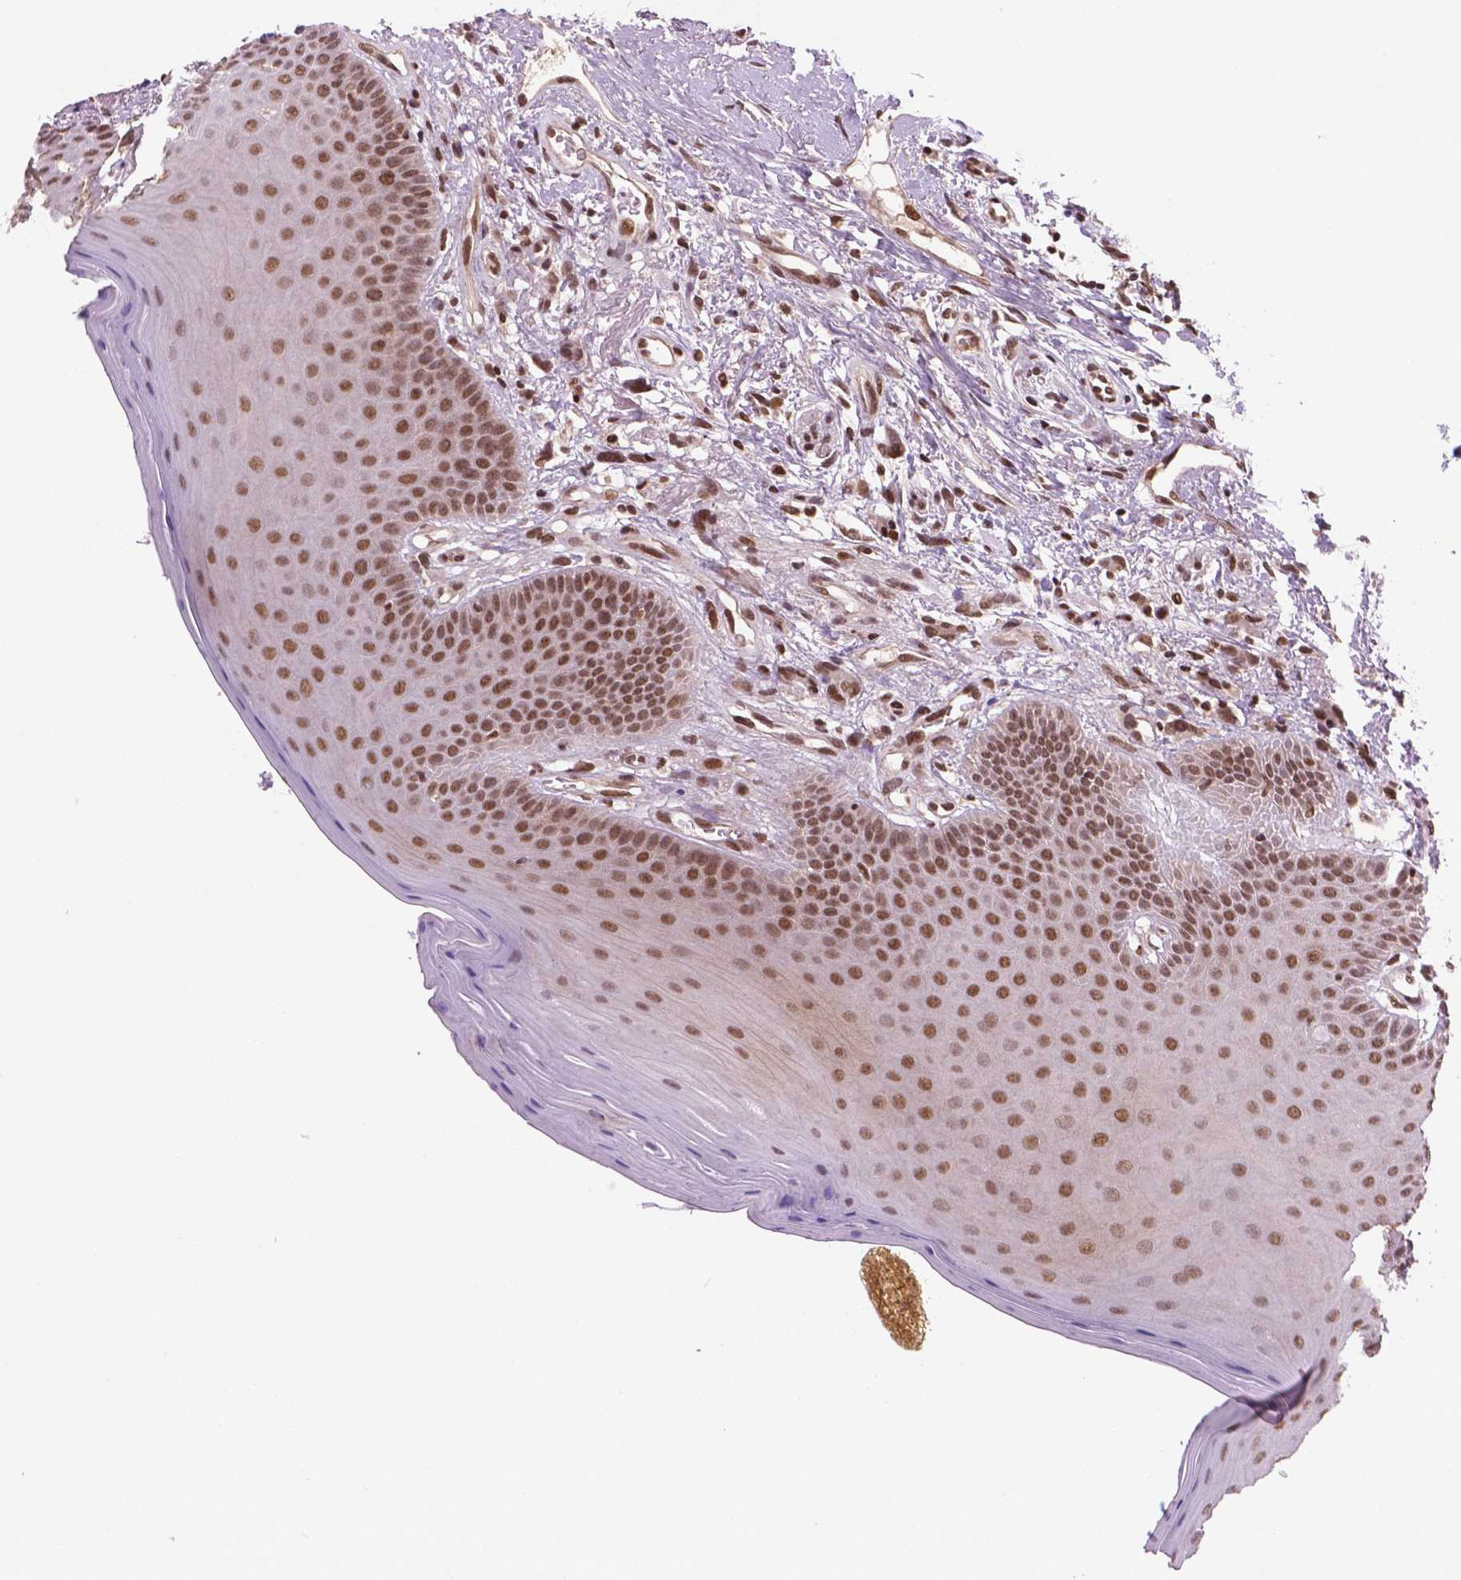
{"staining": {"intensity": "strong", "quantity": ">75%", "location": "nuclear"}, "tissue": "oral mucosa", "cell_type": "Squamous epithelial cells", "image_type": "normal", "snomed": [{"axis": "morphology", "description": "Normal tissue, NOS"}, {"axis": "morphology", "description": "Normal morphology"}, {"axis": "topography", "description": "Oral tissue"}], "caption": "A micrograph of human oral mucosa stained for a protein exhibits strong nuclear brown staining in squamous epithelial cells.", "gene": "SIRT6", "patient": {"sex": "female", "age": 76}}